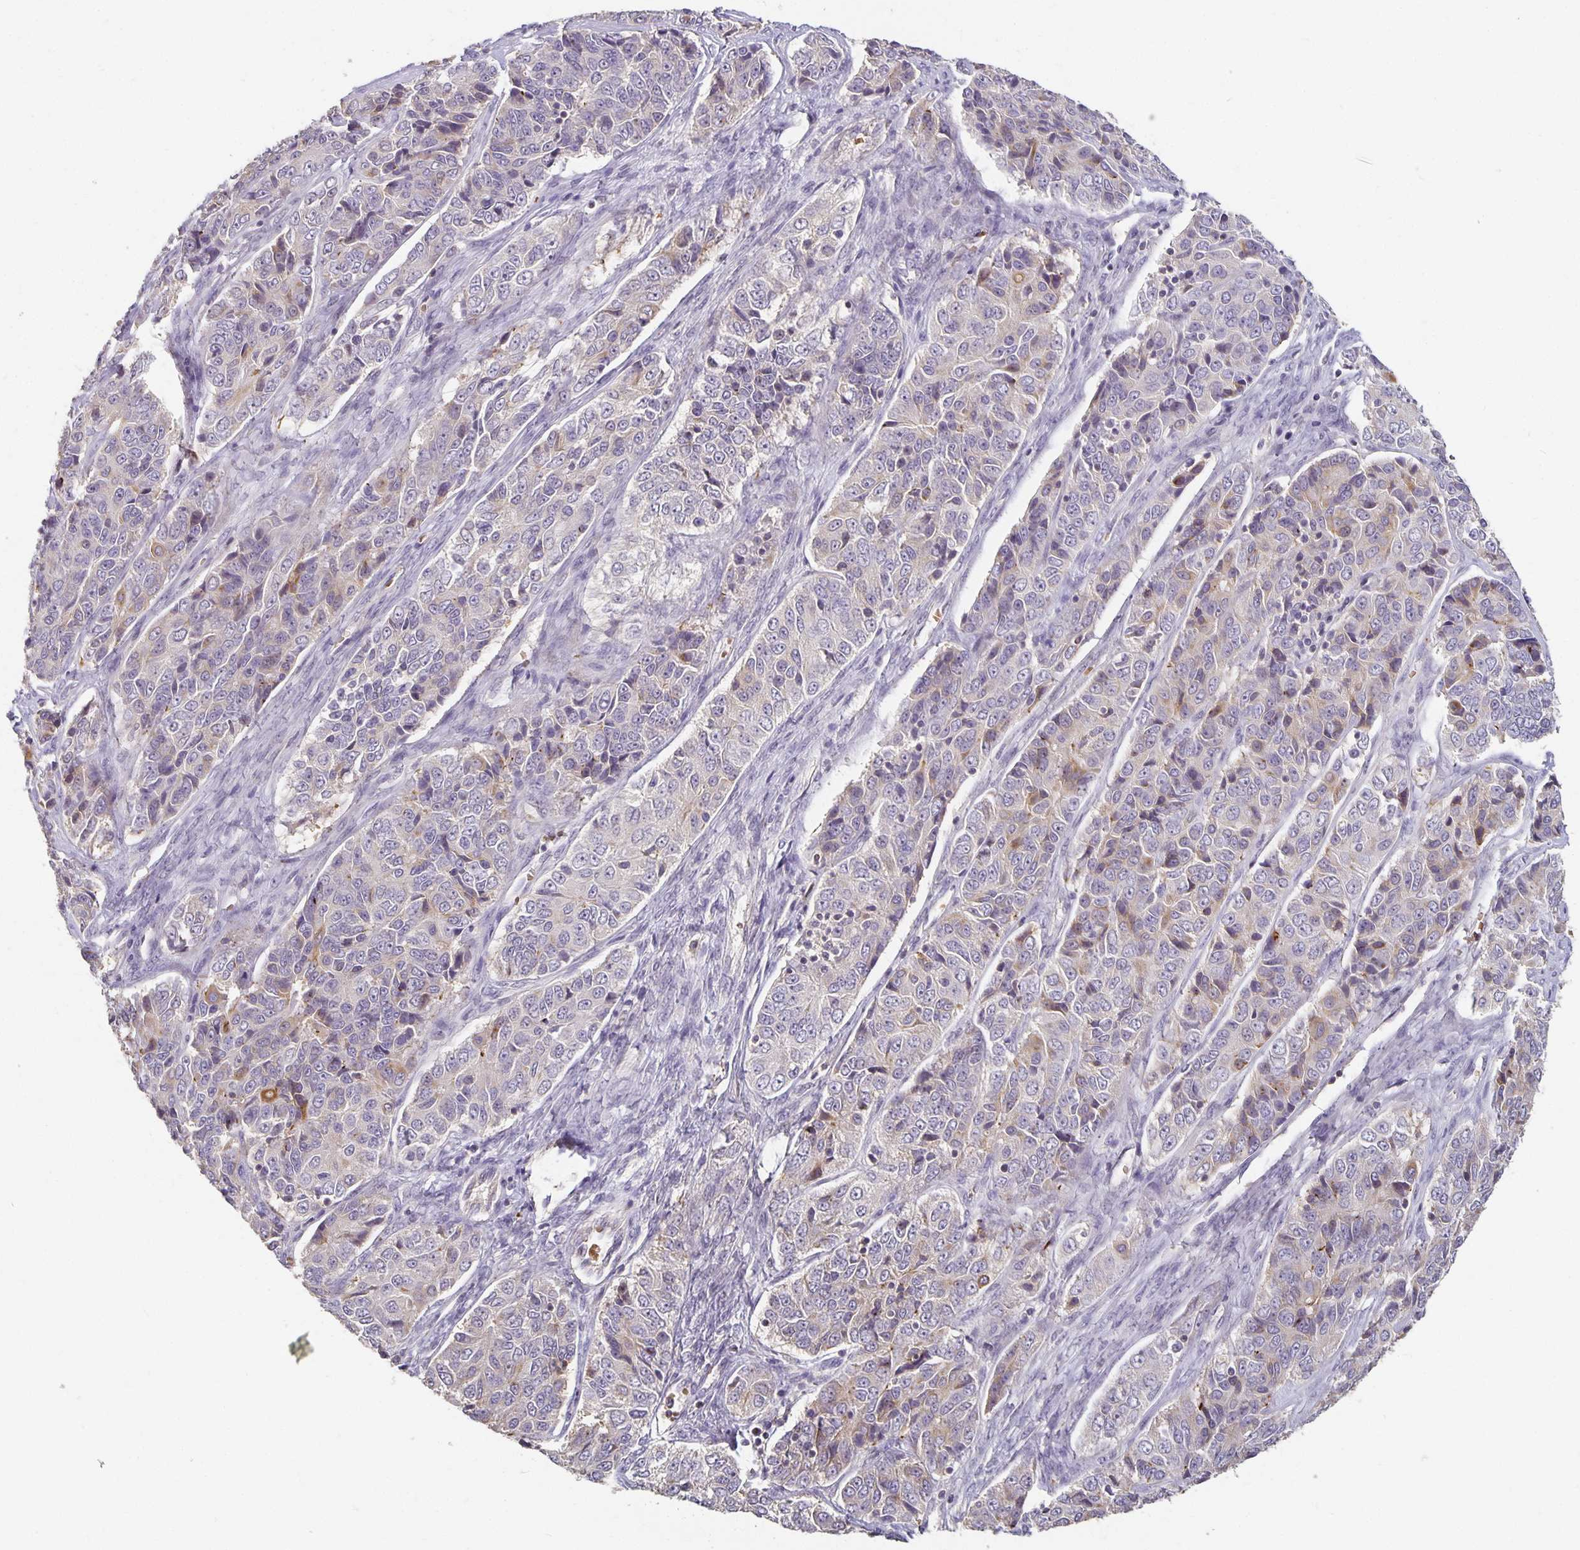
{"staining": {"intensity": "moderate", "quantity": "<25%", "location": "cytoplasmic/membranous"}, "tissue": "ovarian cancer", "cell_type": "Tumor cells", "image_type": "cancer", "snomed": [{"axis": "morphology", "description": "Carcinoma, endometroid"}, {"axis": "topography", "description": "Ovary"}], "caption": "Human ovarian endometroid carcinoma stained with a protein marker exhibits moderate staining in tumor cells.", "gene": "CST6", "patient": {"sex": "female", "age": 51}}